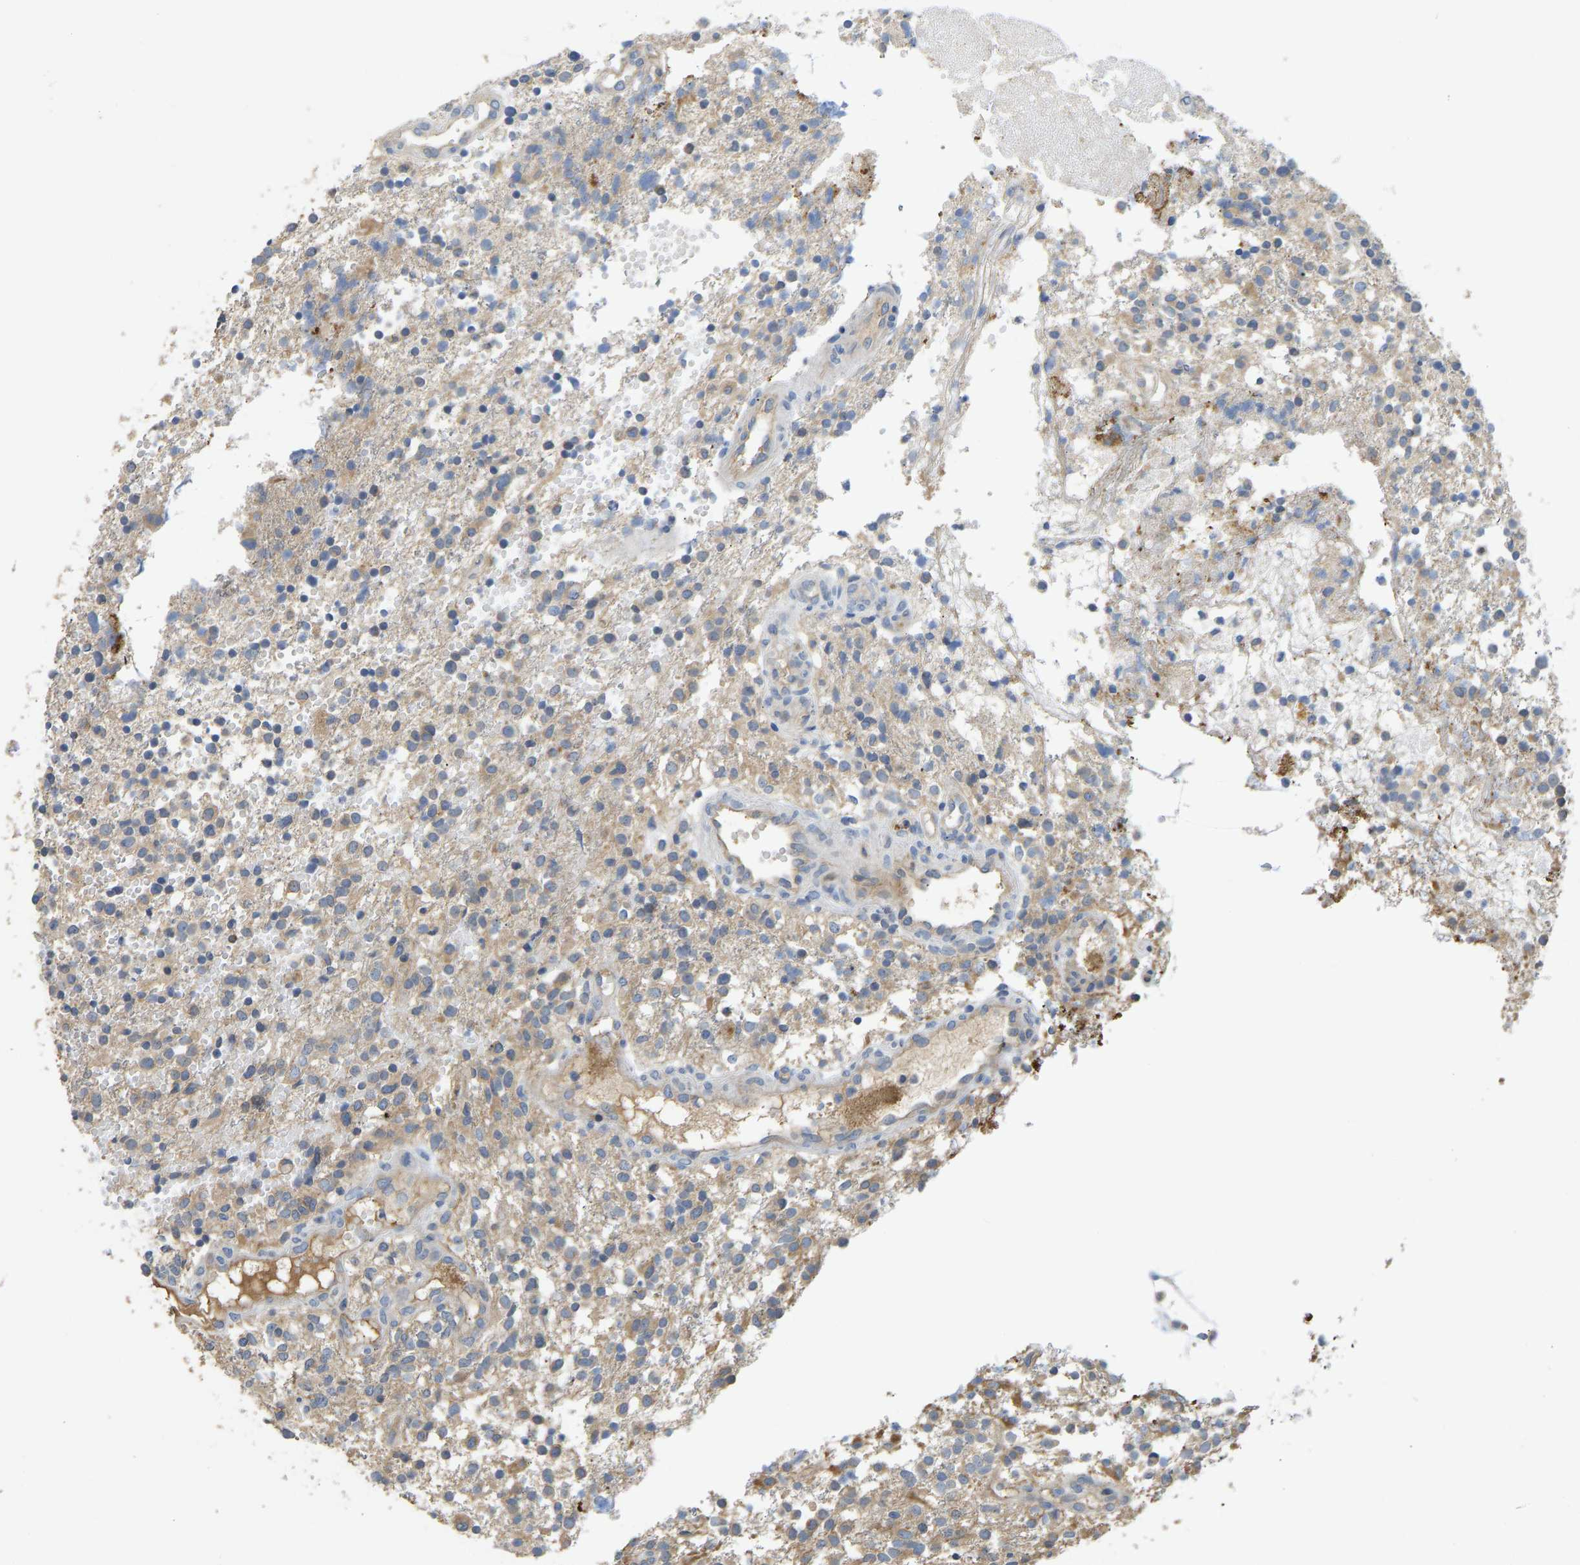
{"staining": {"intensity": "weak", "quantity": ">75%", "location": "cytoplasmic/membranous"}, "tissue": "glioma", "cell_type": "Tumor cells", "image_type": "cancer", "snomed": [{"axis": "morphology", "description": "Glioma, malignant, High grade"}, {"axis": "topography", "description": "Brain"}], "caption": "Tumor cells show weak cytoplasmic/membranous expression in about >75% of cells in malignant glioma (high-grade).", "gene": "VCPKMT", "patient": {"sex": "female", "age": 59}}